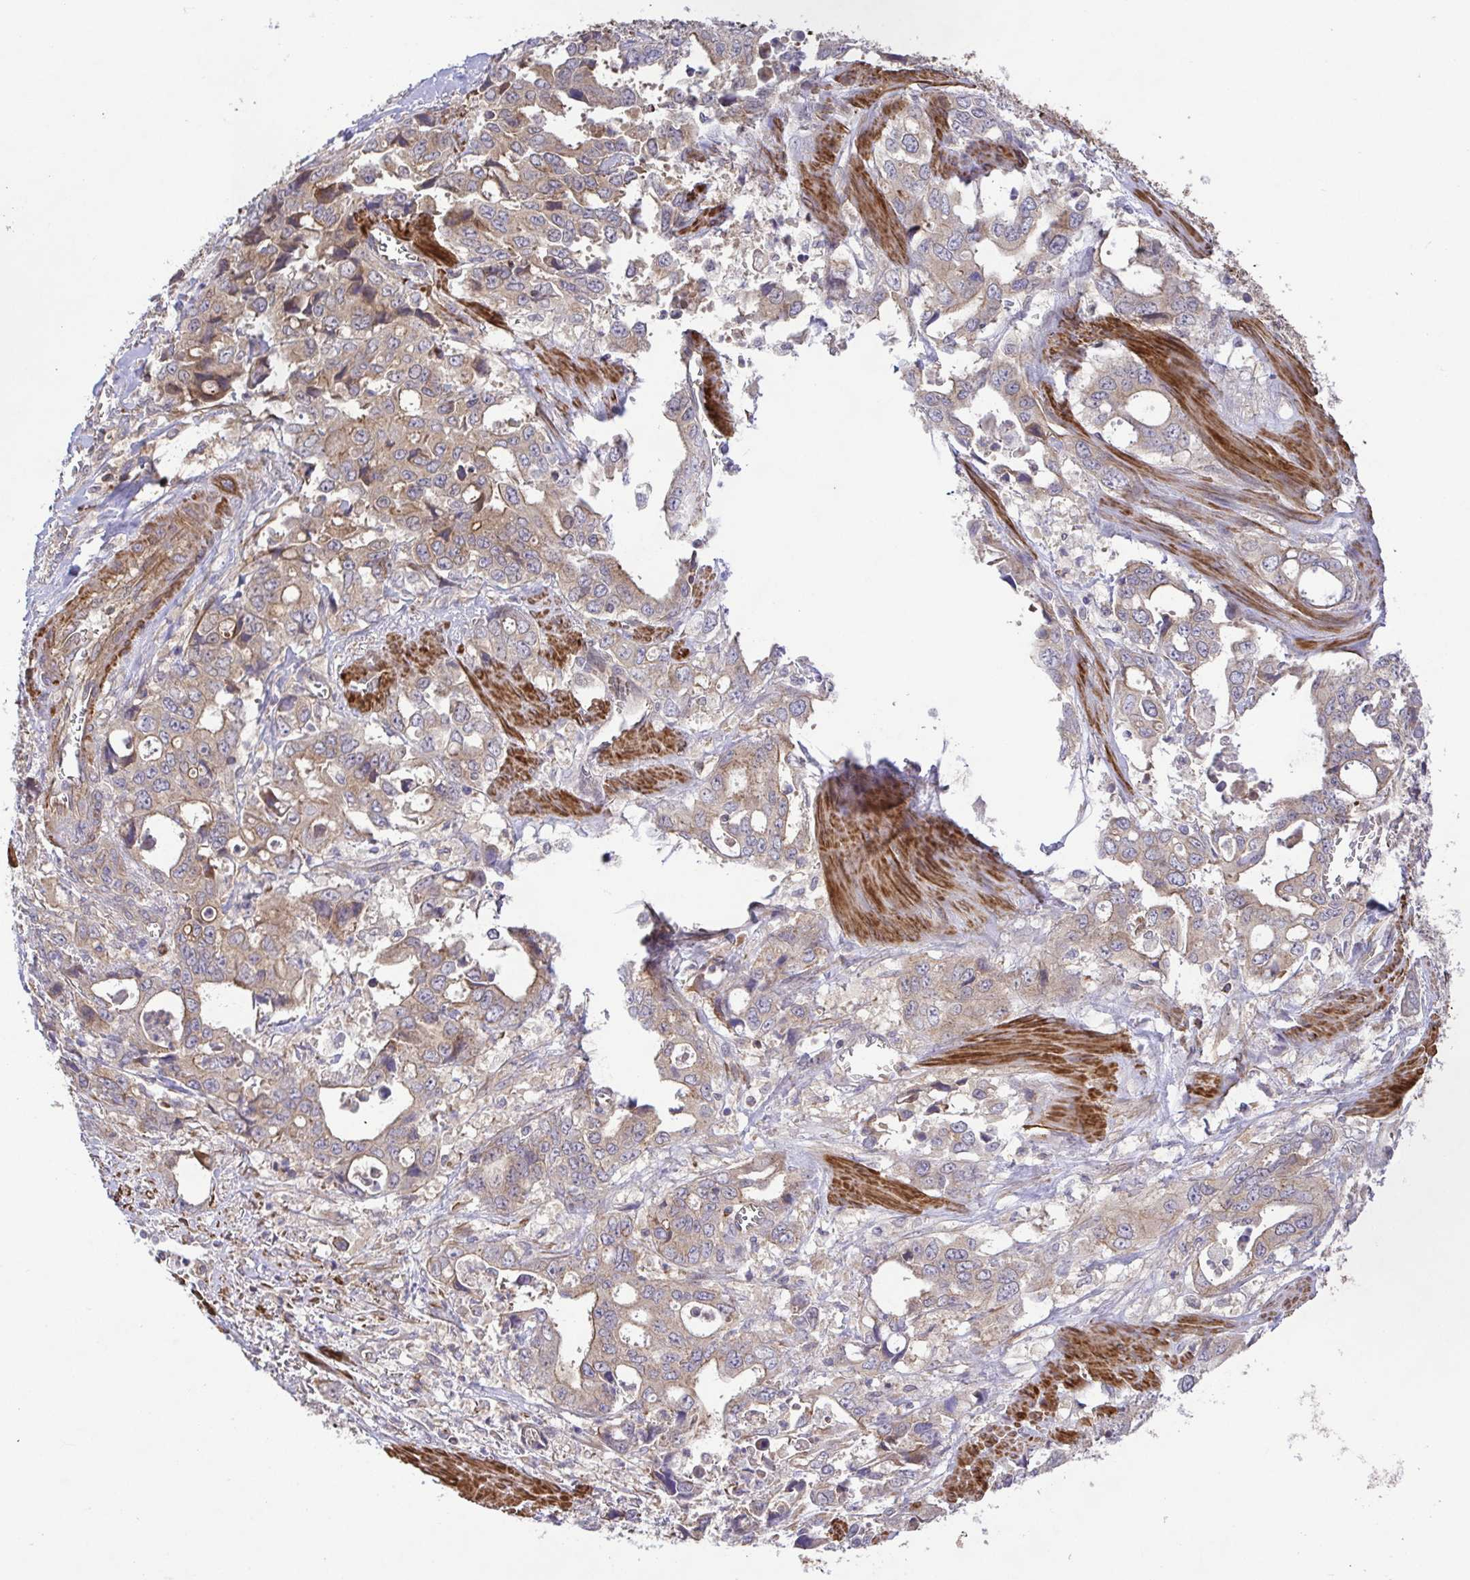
{"staining": {"intensity": "weak", "quantity": "<25%", "location": "cytoplasmic/membranous"}, "tissue": "stomach cancer", "cell_type": "Tumor cells", "image_type": "cancer", "snomed": [{"axis": "morphology", "description": "Adenocarcinoma, NOS"}, {"axis": "topography", "description": "Stomach, upper"}], "caption": "Photomicrograph shows no significant protein expression in tumor cells of stomach cancer (adenocarcinoma). (Stains: DAB IHC with hematoxylin counter stain, Microscopy: brightfield microscopy at high magnification).", "gene": "IDE", "patient": {"sex": "male", "age": 74}}